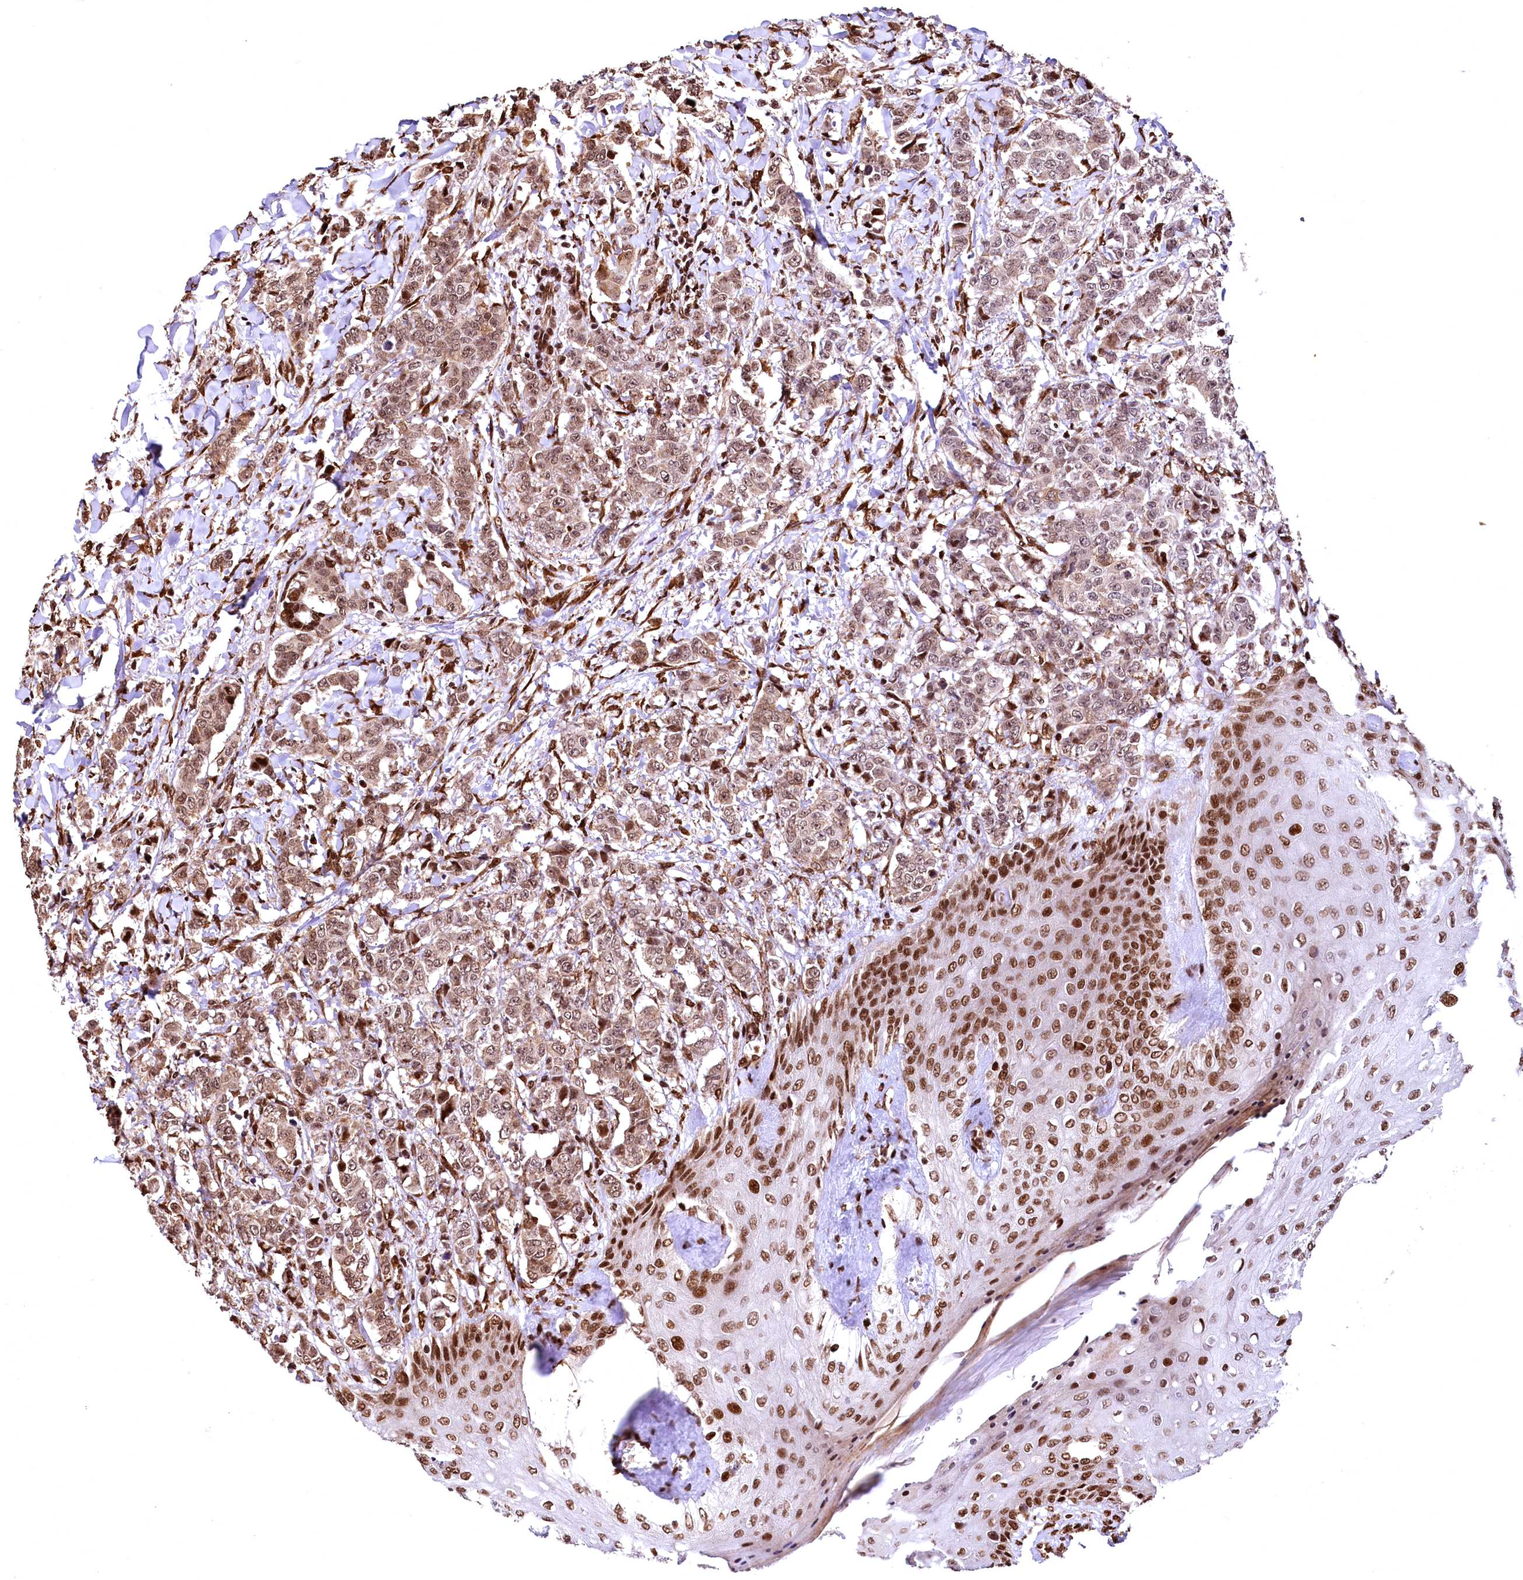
{"staining": {"intensity": "moderate", "quantity": ">75%", "location": "cytoplasmic/membranous,nuclear"}, "tissue": "breast cancer", "cell_type": "Tumor cells", "image_type": "cancer", "snomed": [{"axis": "morphology", "description": "Duct carcinoma"}, {"axis": "topography", "description": "Breast"}], "caption": "The micrograph reveals immunohistochemical staining of infiltrating ductal carcinoma (breast). There is moderate cytoplasmic/membranous and nuclear expression is seen in approximately >75% of tumor cells.", "gene": "PDS5B", "patient": {"sex": "female", "age": 40}}